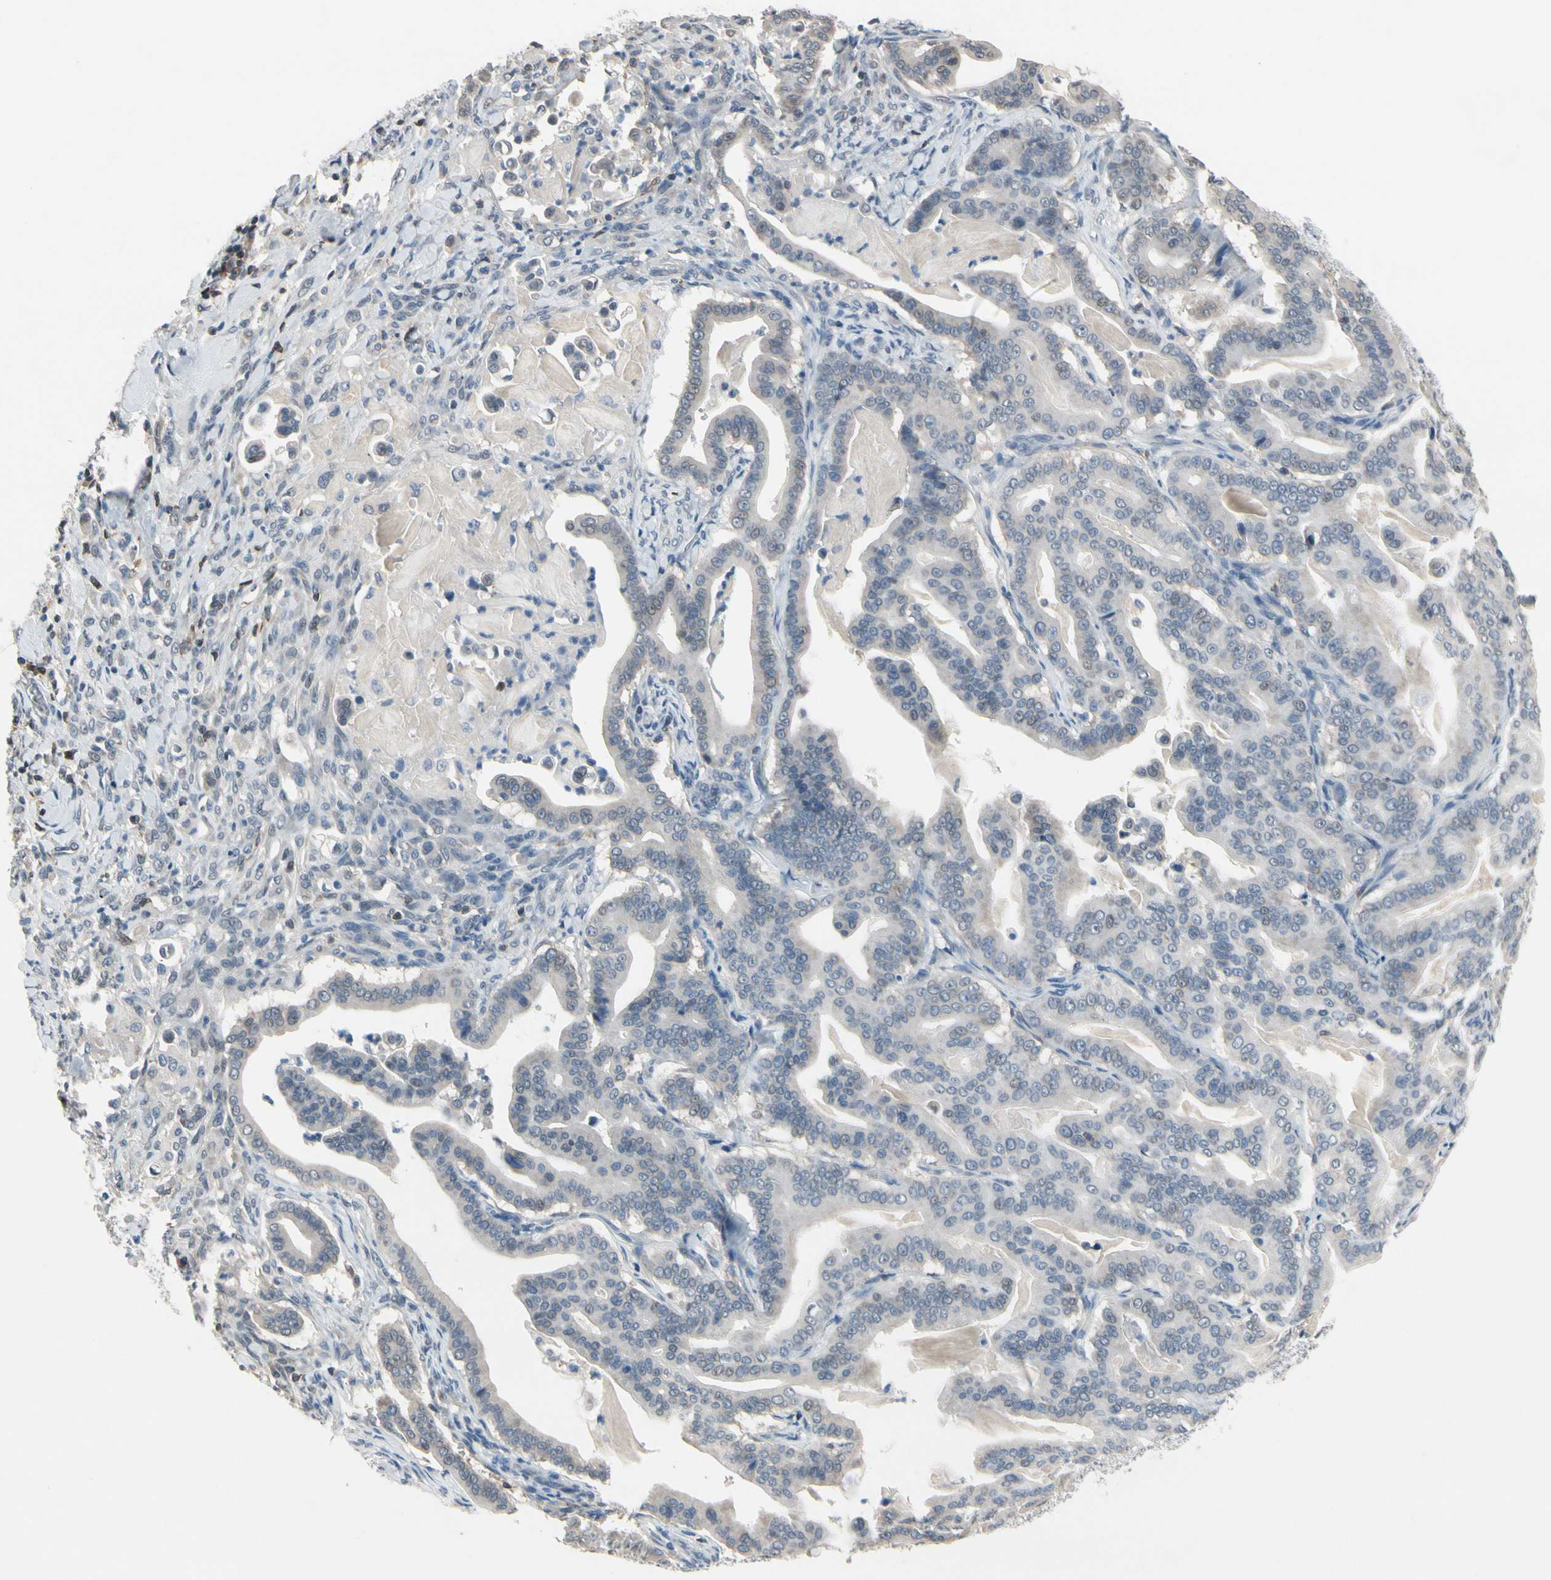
{"staining": {"intensity": "weak", "quantity": "<25%", "location": "nuclear"}, "tissue": "pancreatic cancer", "cell_type": "Tumor cells", "image_type": "cancer", "snomed": [{"axis": "morphology", "description": "Adenocarcinoma, NOS"}, {"axis": "topography", "description": "Pancreas"}], "caption": "DAB (3,3'-diaminobenzidine) immunohistochemical staining of human pancreatic cancer reveals no significant positivity in tumor cells.", "gene": "NFATC2", "patient": {"sex": "male", "age": 63}}